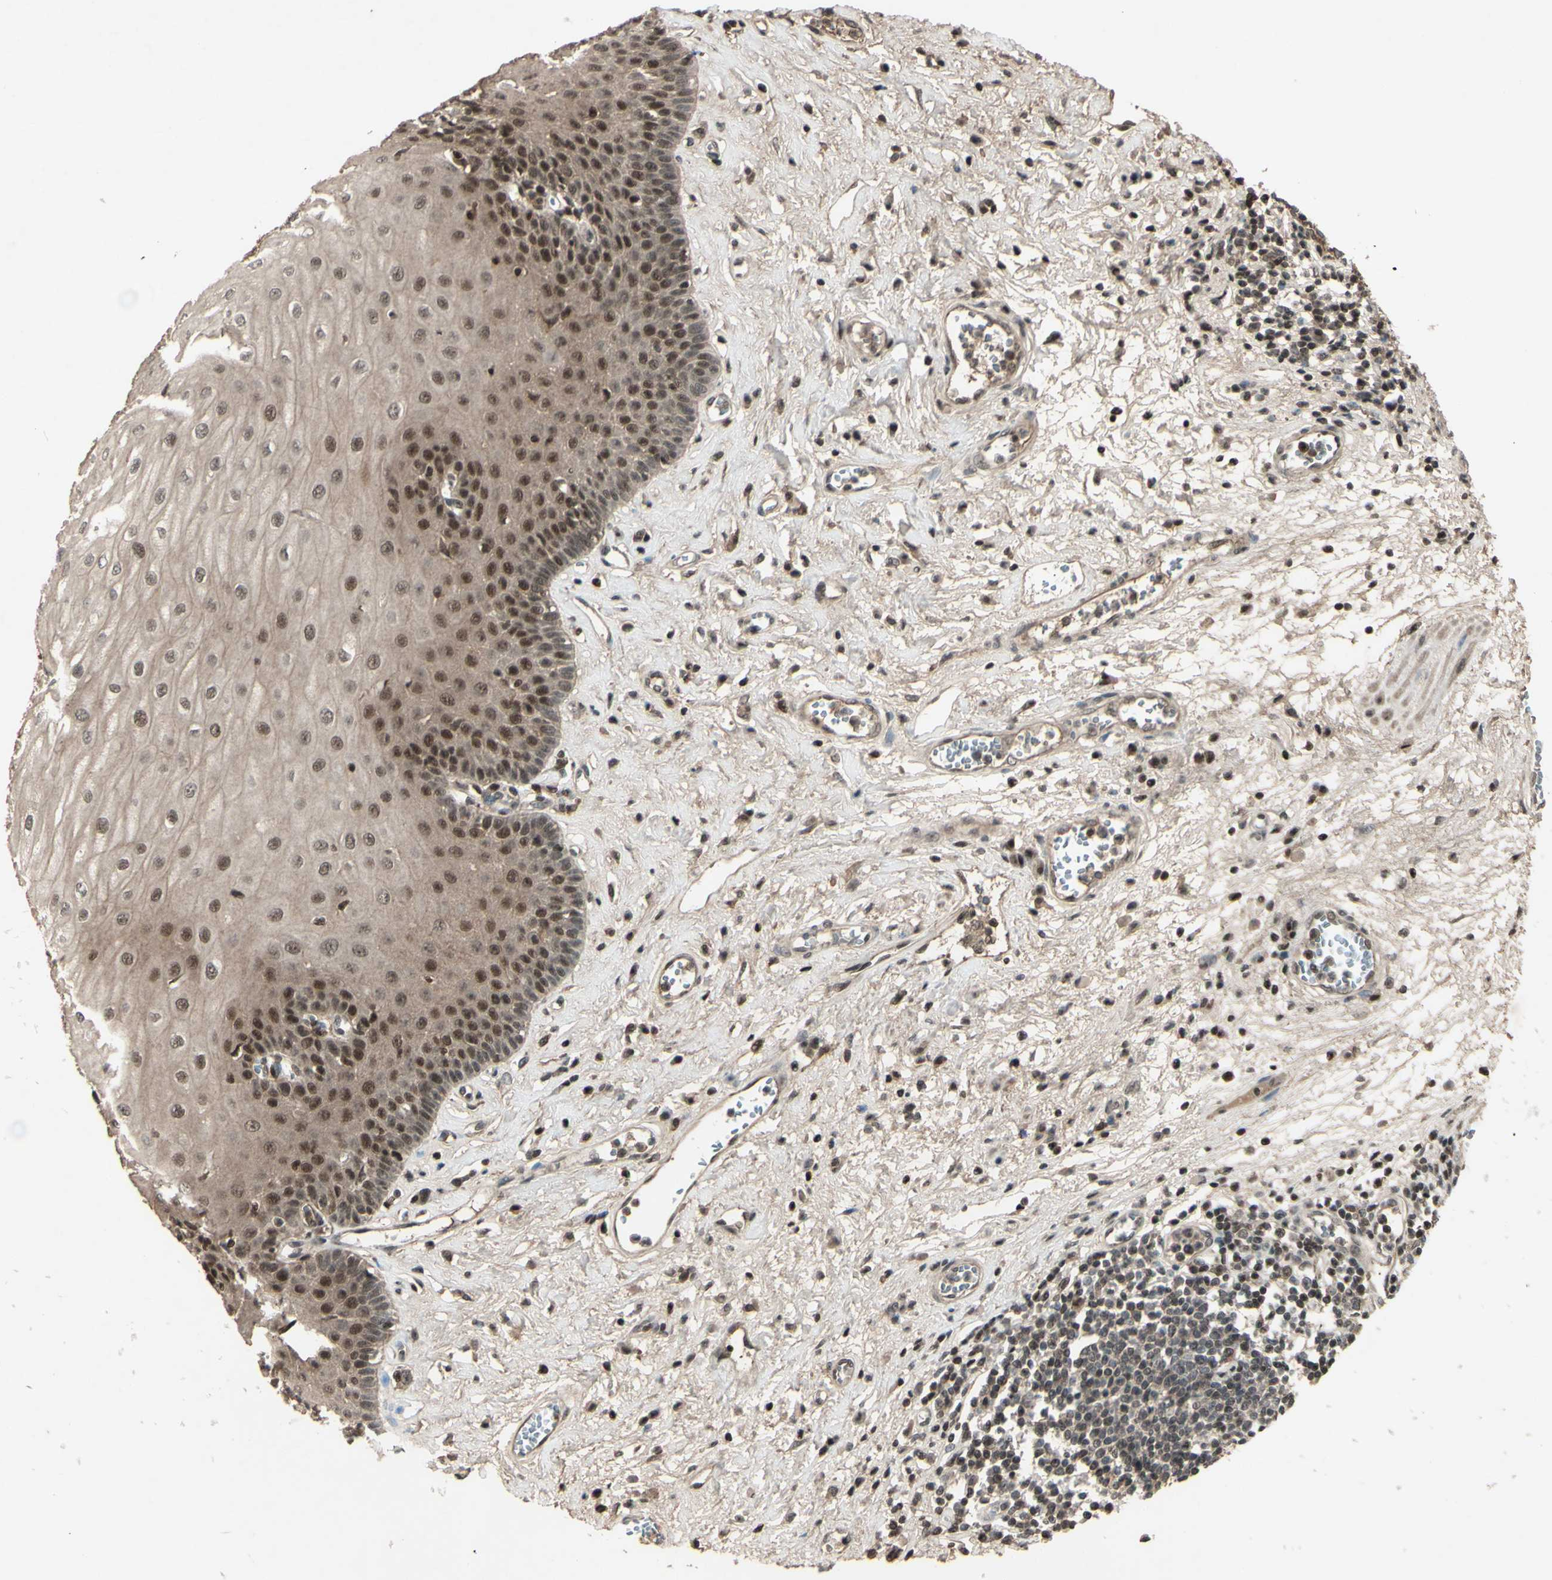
{"staining": {"intensity": "moderate", "quantity": ">75%", "location": "cytoplasmic/membranous,nuclear"}, "tissue": "esophagus", "cell_type": "Squamous epithelial cells", "image_type": "normal", "snomed": [{"axis": "morphology", "description": "Normal tissue, NOS"}, {"axis": "morphology", "description": "Squamous cell carcinoma, NOS"}, {"axis": "topography", "description": "Esophagus"}], "caption": "Squamous epithelial cells reveal medium levels of moderate cytoplasmic/membranous,nuclear expression in approximately >75% of cells in benign esophagus. Immunohistochemistry stains the protein in brown and the nuclei are stained blue.", "gene": "SNW1", "patient": {"sex": "male", "age": 65}}